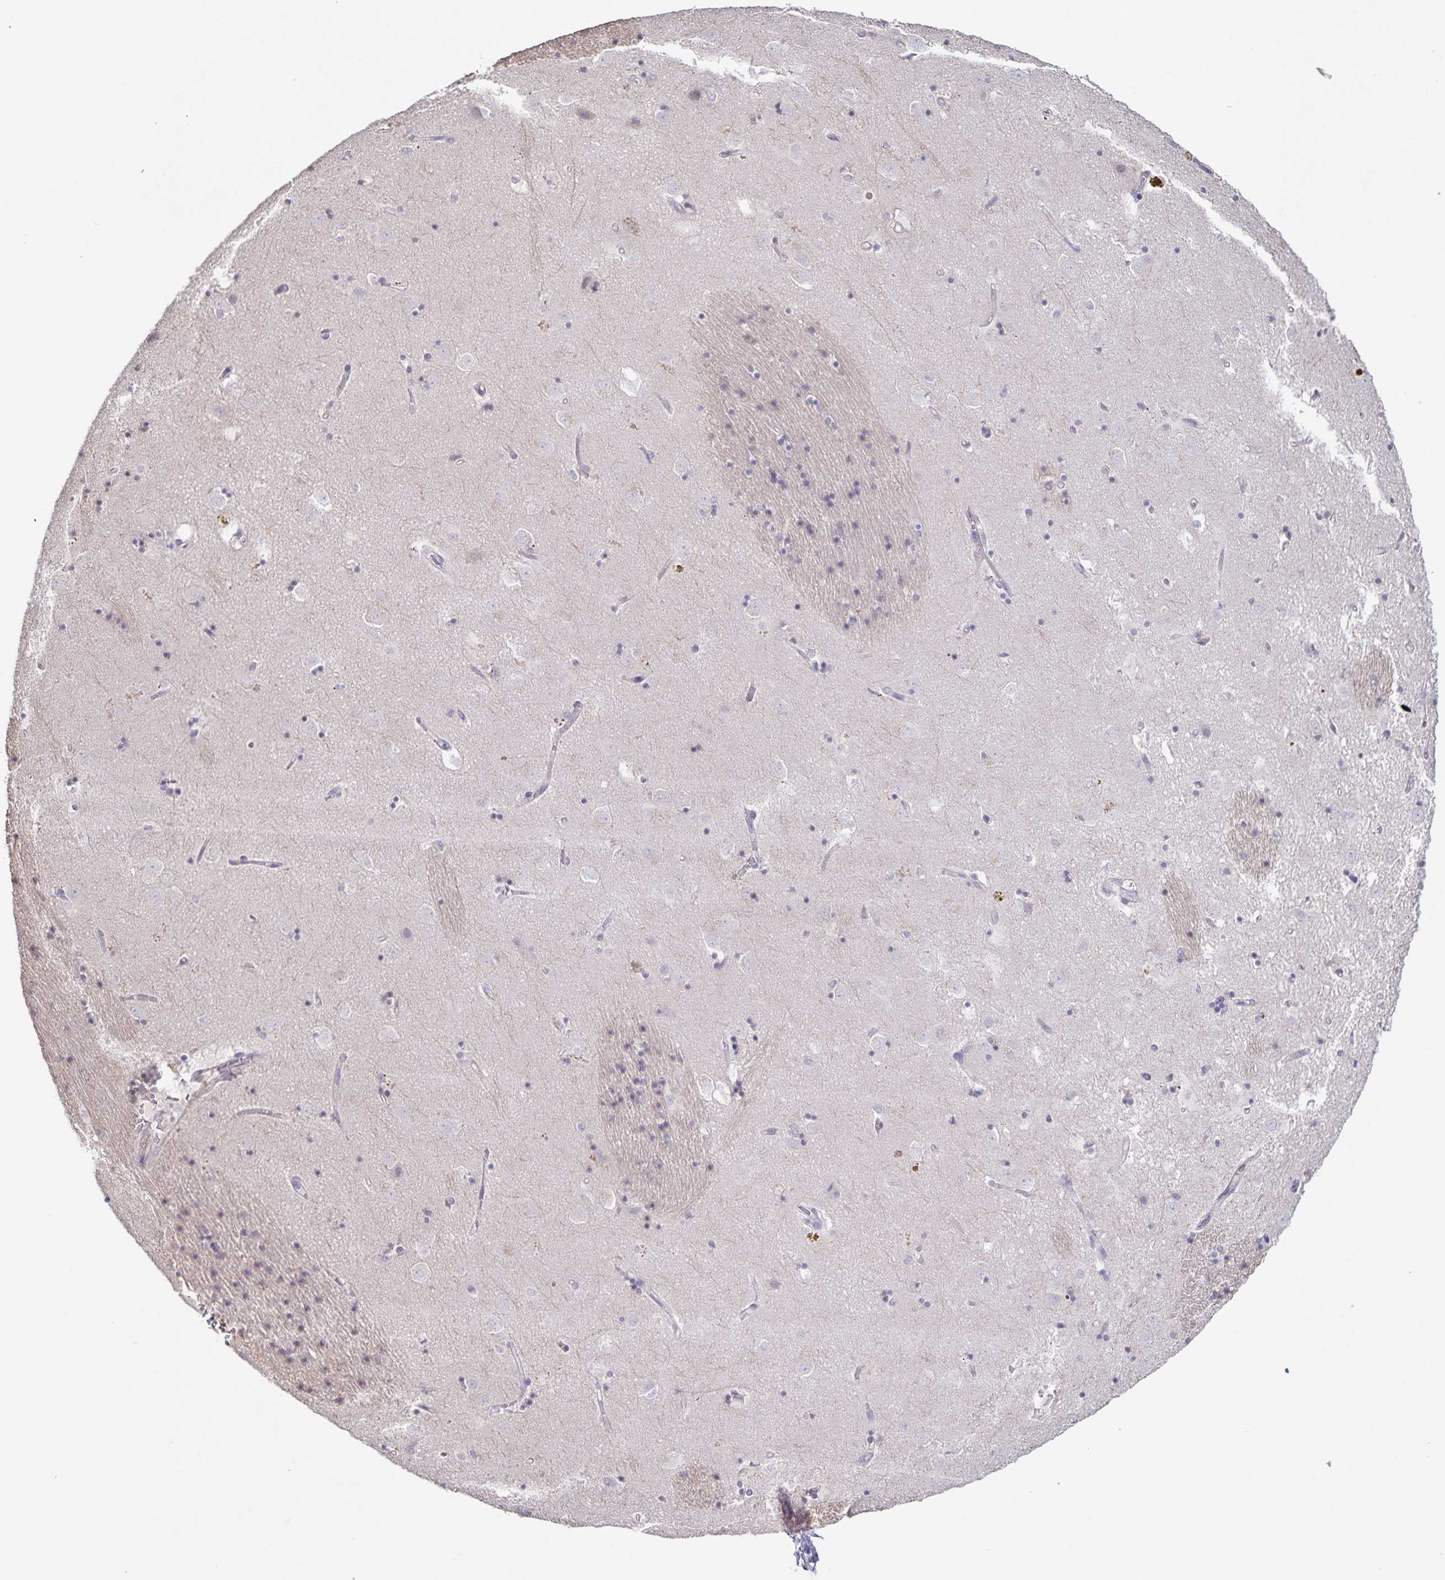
{"staining": {"intensity": "negative", "quantity": "none", "location": "none"}, "tissue": "caudate", "cell_type": "Glial cells", "image_type": "normal", "snomed": [{"axis": "morphology", "description": "Normal tissue, NOS"}, {"axis": "topography", "description": "Lateral ventricle wall"}], "caption": "Immunohistochemistry of unremarkable caudate demonstrates no positivity in glial cells.", "gene": "INSL5", "patient": {"sex": "male", "age": 58}}